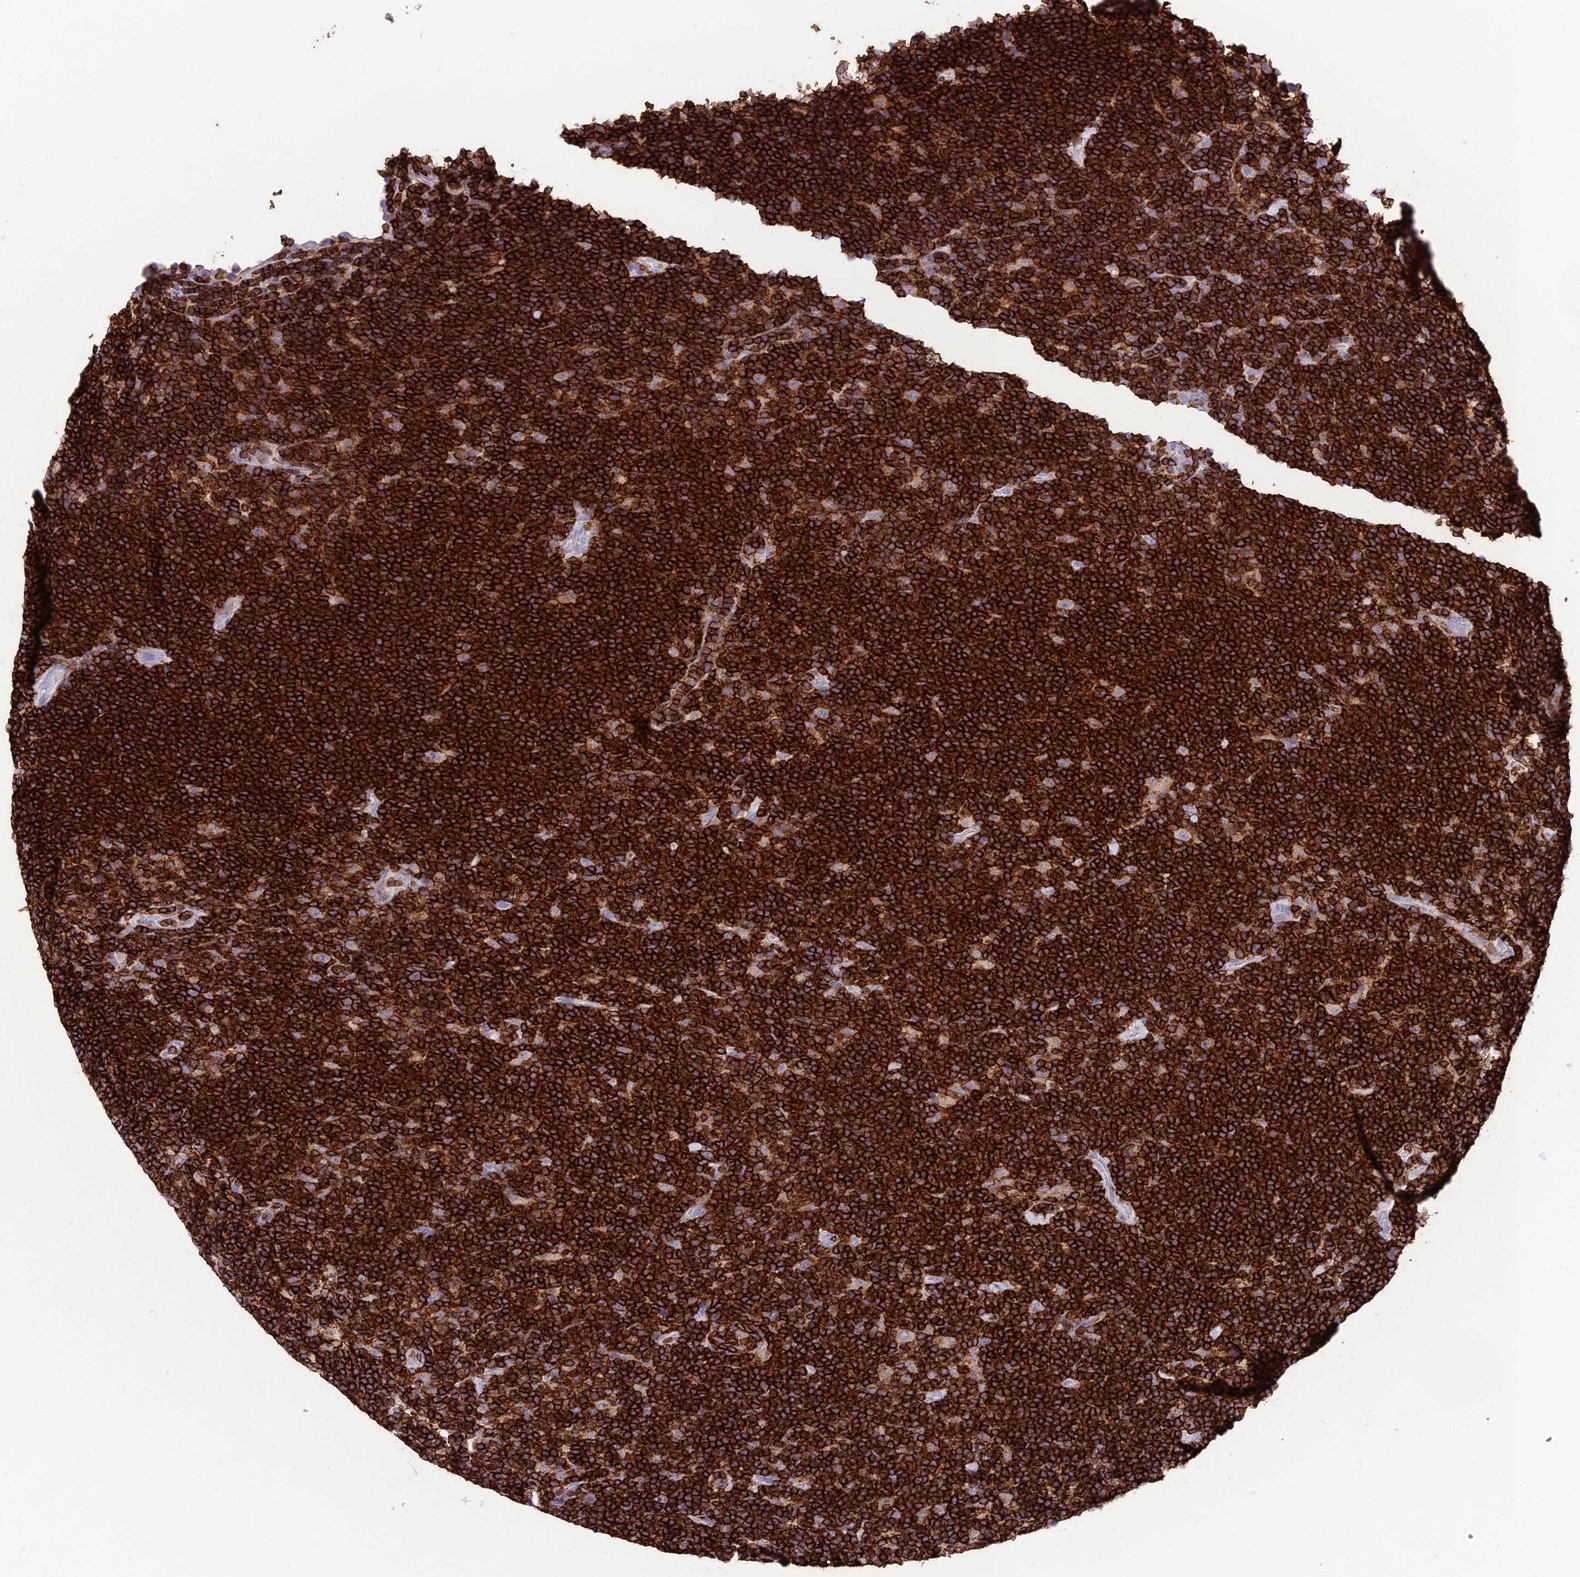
{"staining": {"intensity": "negative", "quantity": "none", "location": "none"}, "tissue": "lymphoma", "cell_type": "Tumor cells", "image_type": "cancer", "snomed": [{"axis": "morphology", "description": "Hodgkin's disease, NOS"}, {"axis": "topography", "description": "Lymph node"}], "caption": "Tumor cells are negative for protein expression in human lymphoma.", "gene": "PTPRCAP", "patient": {"sex": "female", "age": 57}}